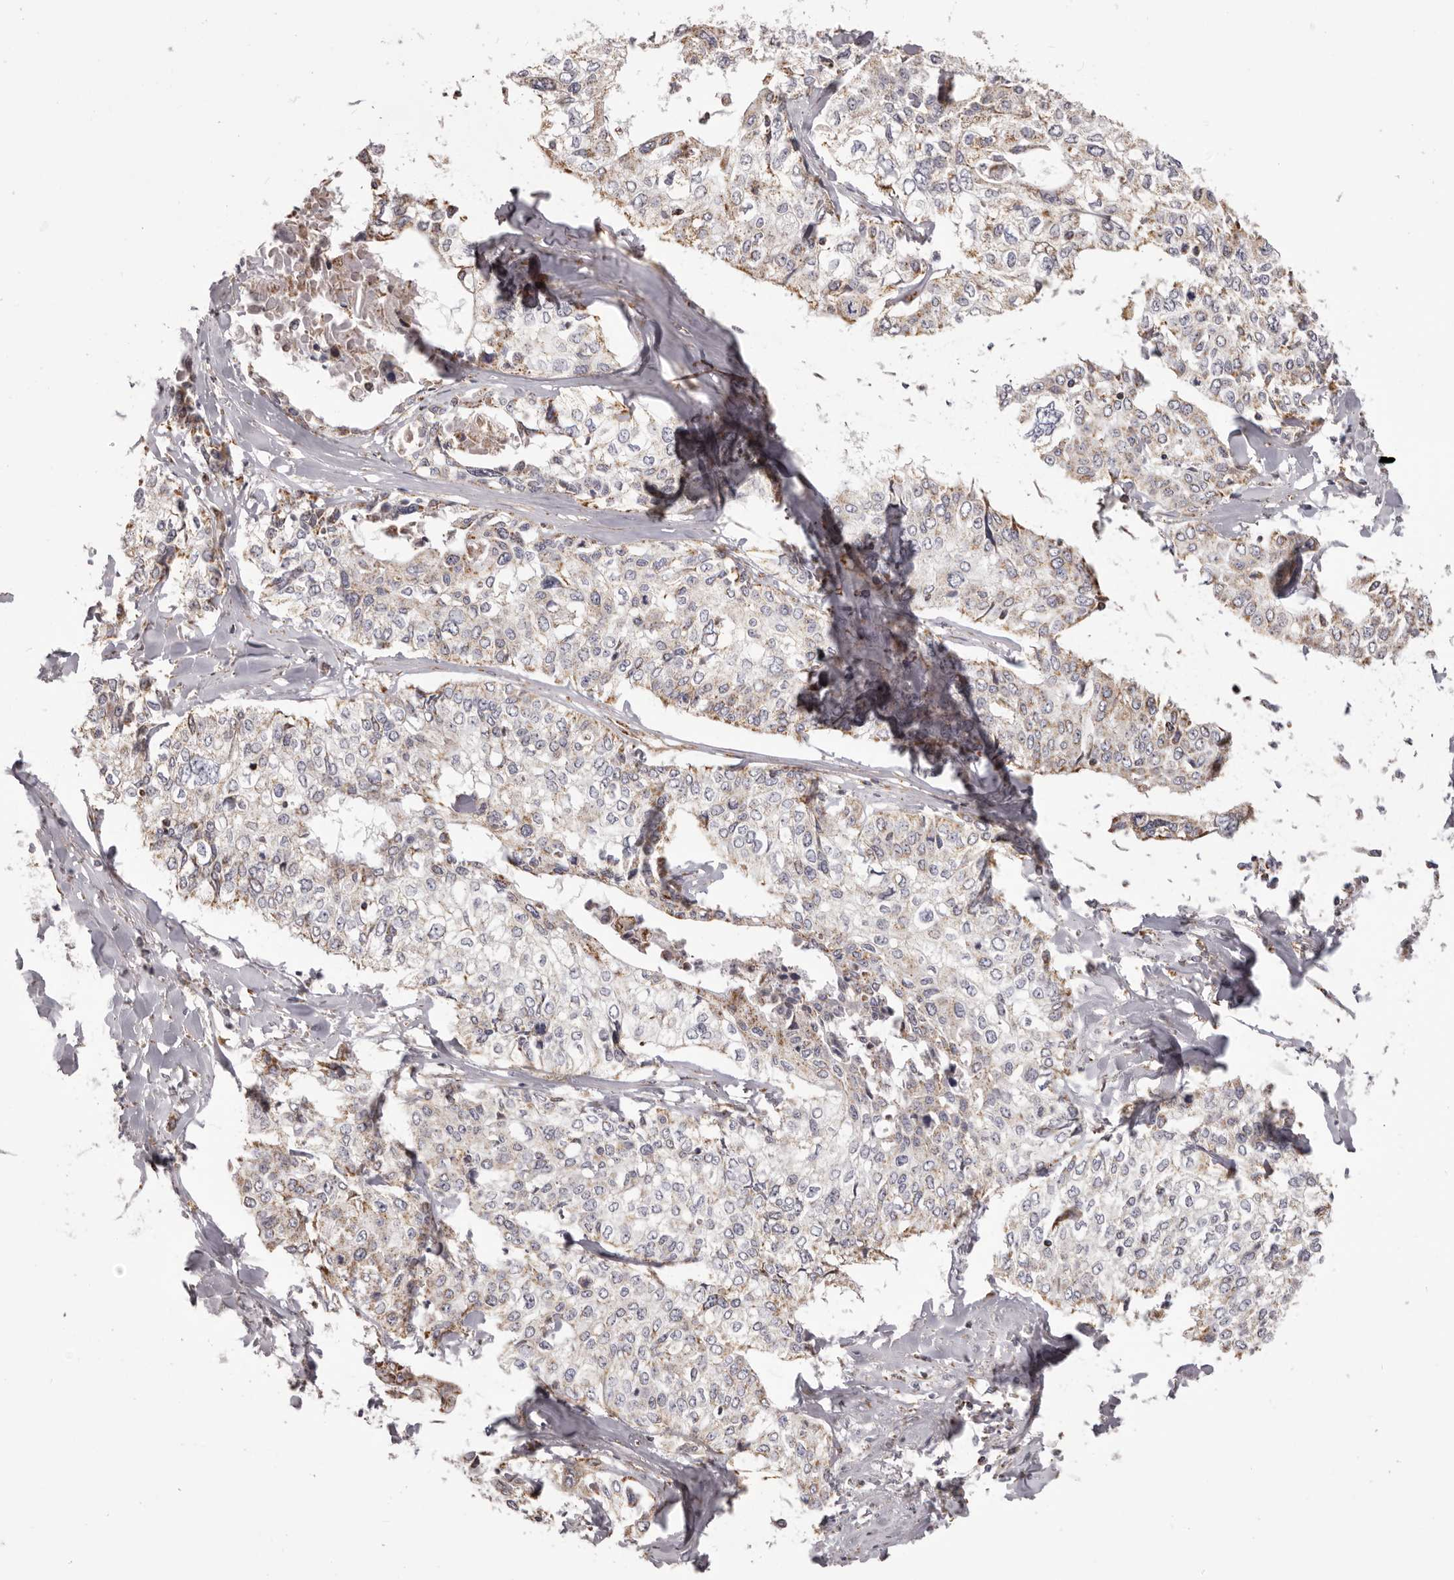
{"staining": {"intensity": "weak", "quantity": "<25%", "location": "cytoplasmic/membranous"}, "tissue": "cervical cancer", "cell_type": "Tumor cells", "image_type": "cancer", "snomed": [{"axis": "morphology", "description": "Squamous cell carcinoma, NOS"}, {"axis": "topography", "description": "Cervix"}], "caption": "High power microscopy histopathology image of an immunohistochemistry histopathology image of cervical cancer, revealing no significant positivity in tumor cells.", "gene": "CHRM2", "patient": {"sex": "female", "age": 31}}